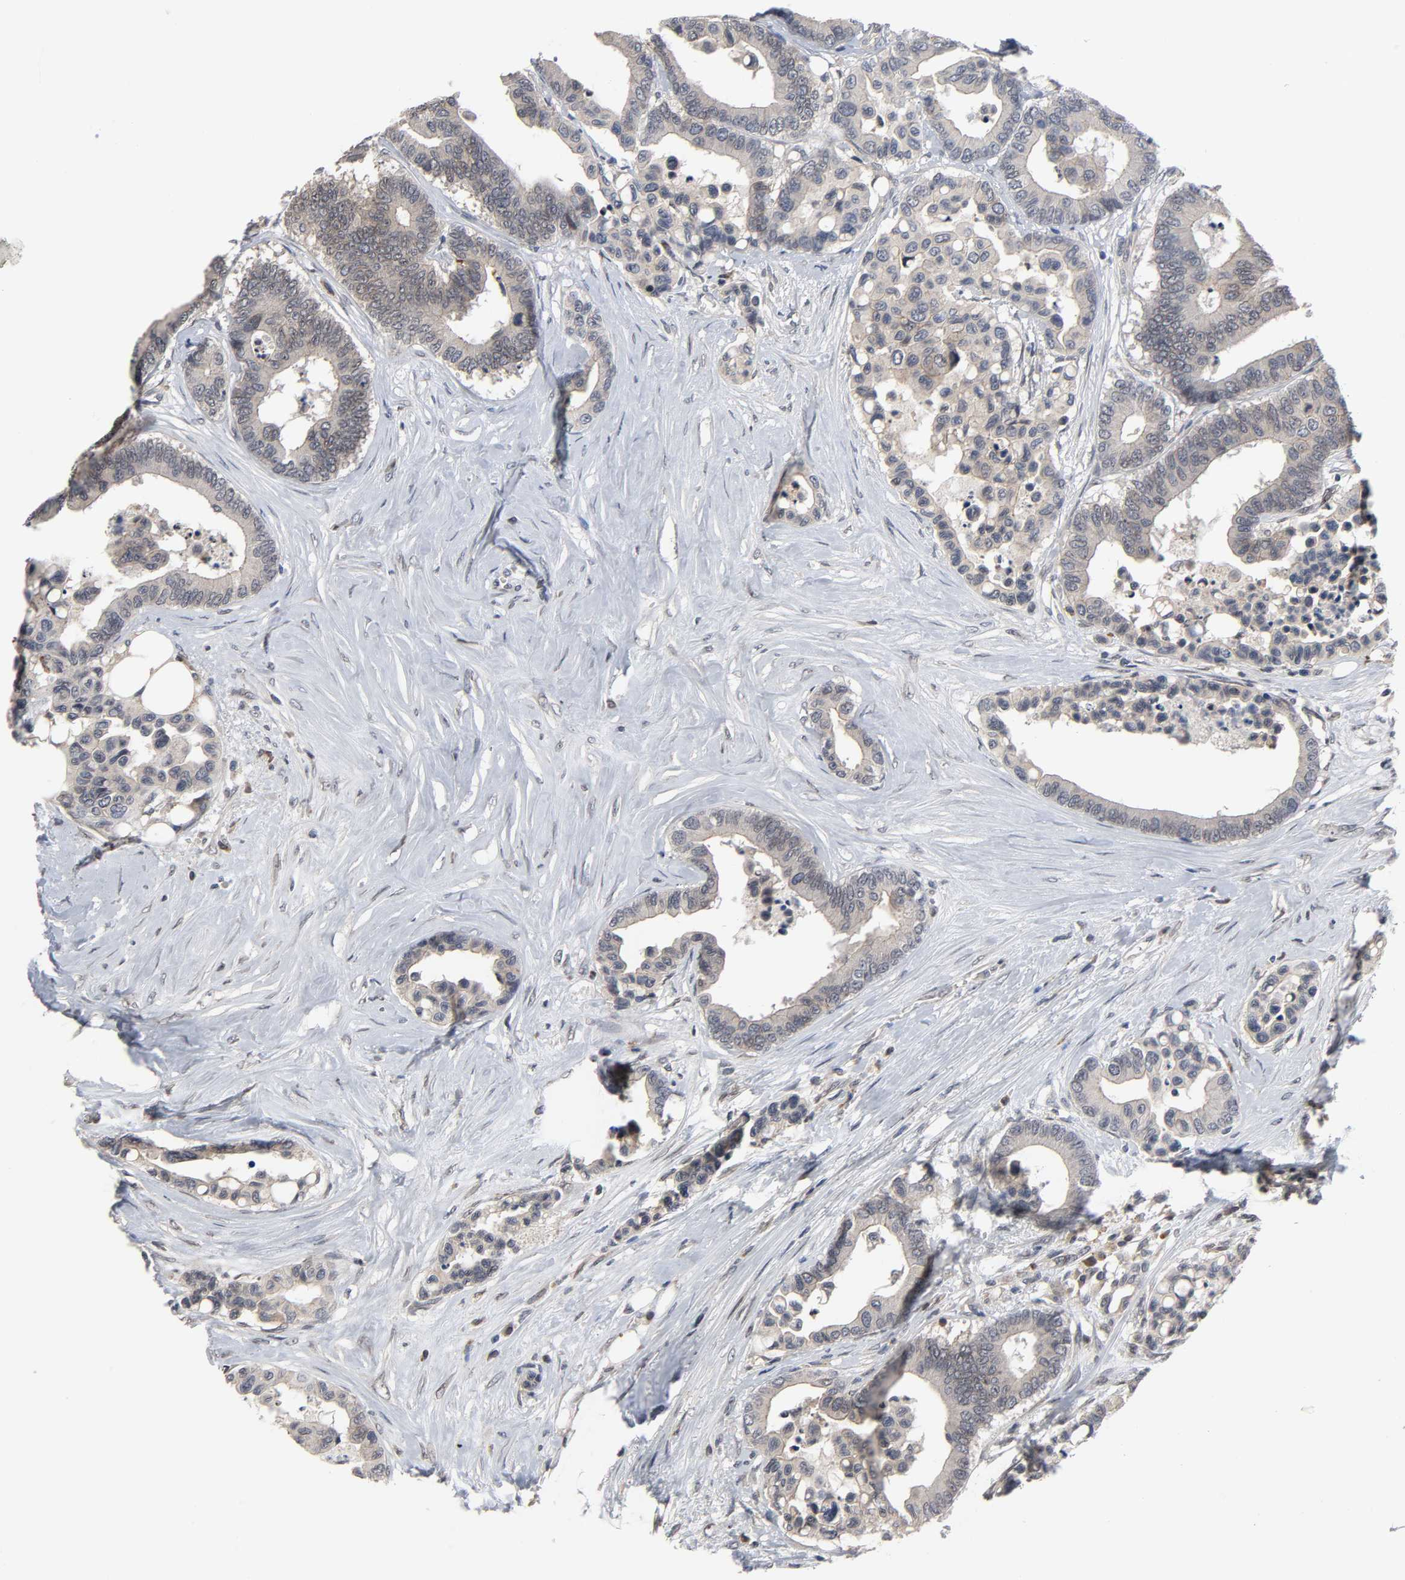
{"staining": {"intensity": "weak", "quantity": ">75%", "location": "cytoplasmic/membranous"}, "tissue": "colorectal cancer", "cell_type": "Tumor cells", "image_type": "cancer", "snomed": [{"axis": "morphology", "description": "Adenocarcinoma, NOS"}, {"axis": "topography", "description": "Colon"}], "caption": "High-power microscopy captured an IHC photomicrograph of colorectal cancer (adenocarcinoma), revealing weak cytoplasmic/membranous staining in approximately >75% of tumor cells.", "gene": "CCDC175", "patient": {"sex": "male", "age": 82}}